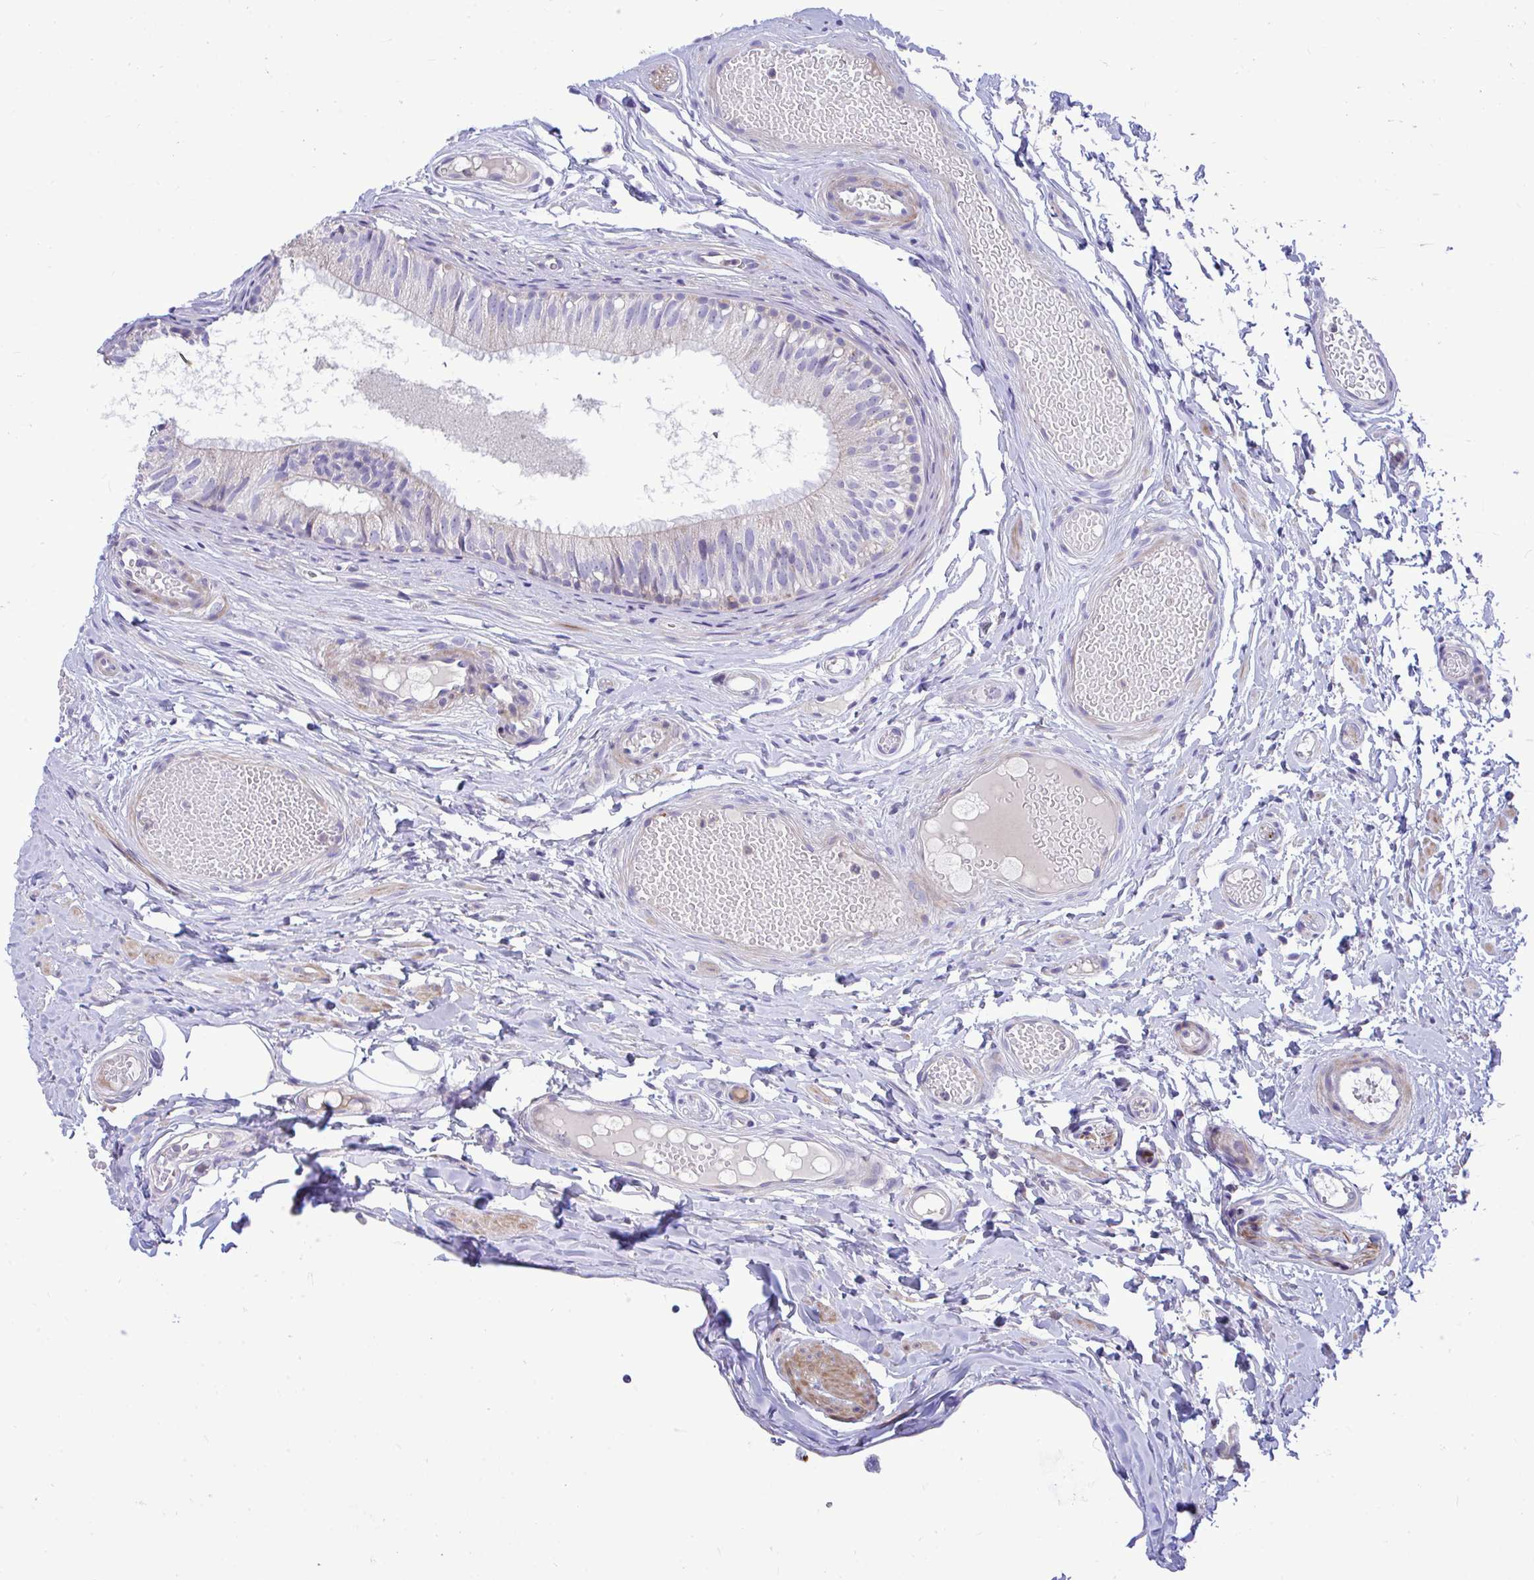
{"staining": {"intensity": "weak", "quantity": "25%-75%", "location": "cytoplasmic/membranous"}, "tissue": "epididymis", "cell_type": "Glandular cells", "image_type": "normal", "snomed": [{"axis": "morphology", "description": "Normal tissue, NOS"}, {"axis": "morphology", "description": "Seminoma, NOS"}, {"axis": "topography", "description": "Testis"}, {"axis": "topography", "description": "Epididymis"}], "caption": "A high-resolution image shows immunohistochemistry (IHC) staining of normal epididymis, which reveals weak cytoplasmic/membranous positivity in approximately 25%-75% of glandular cells. Nuclei are stained in blue.", "gene": "MRPS16", "patient": {"sex": "male", "age": 34}}